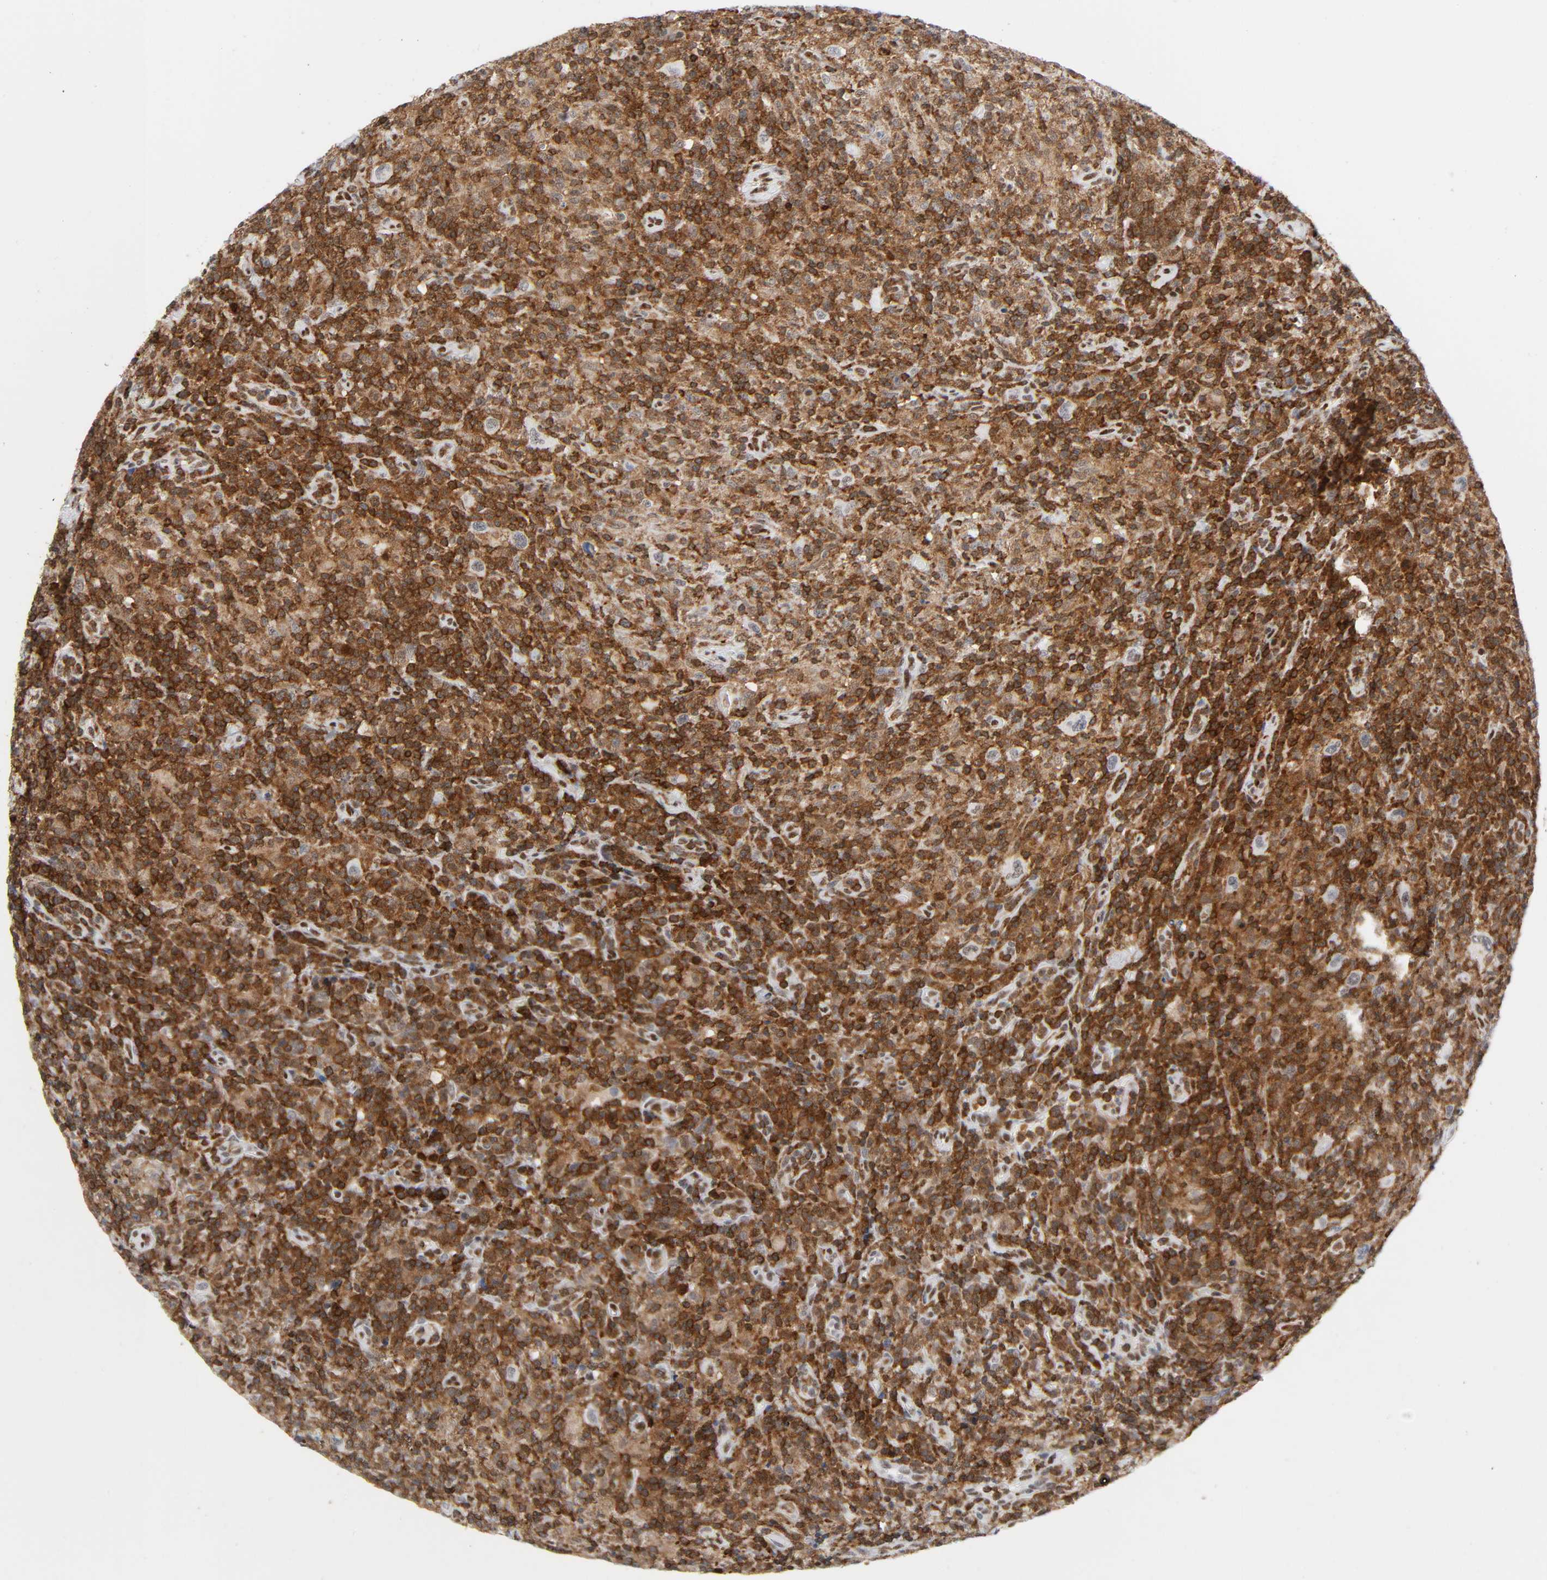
{"staining": {"intensity": "strong", "quantity": ">75%", "location": "cytoplasmic/membranous,nuclear"}, "tissue": "lymphoma", "cell_type": "Tumor cells", "image_type": "cancer", "snomed": [{"axis": "morphology", "description": "Hodgkin's disease, NOS"}, {"axis": "topography", "description": "Lymph node"}], "caption": "Immunohistochemistry (IHC) of lymphoma shows high levels of strong cytoplasmic/membranous and nuclear positivity in about >75% of tumor cells.", "gene": "WAS", "patient": {"sex": "male", "age": 65}}